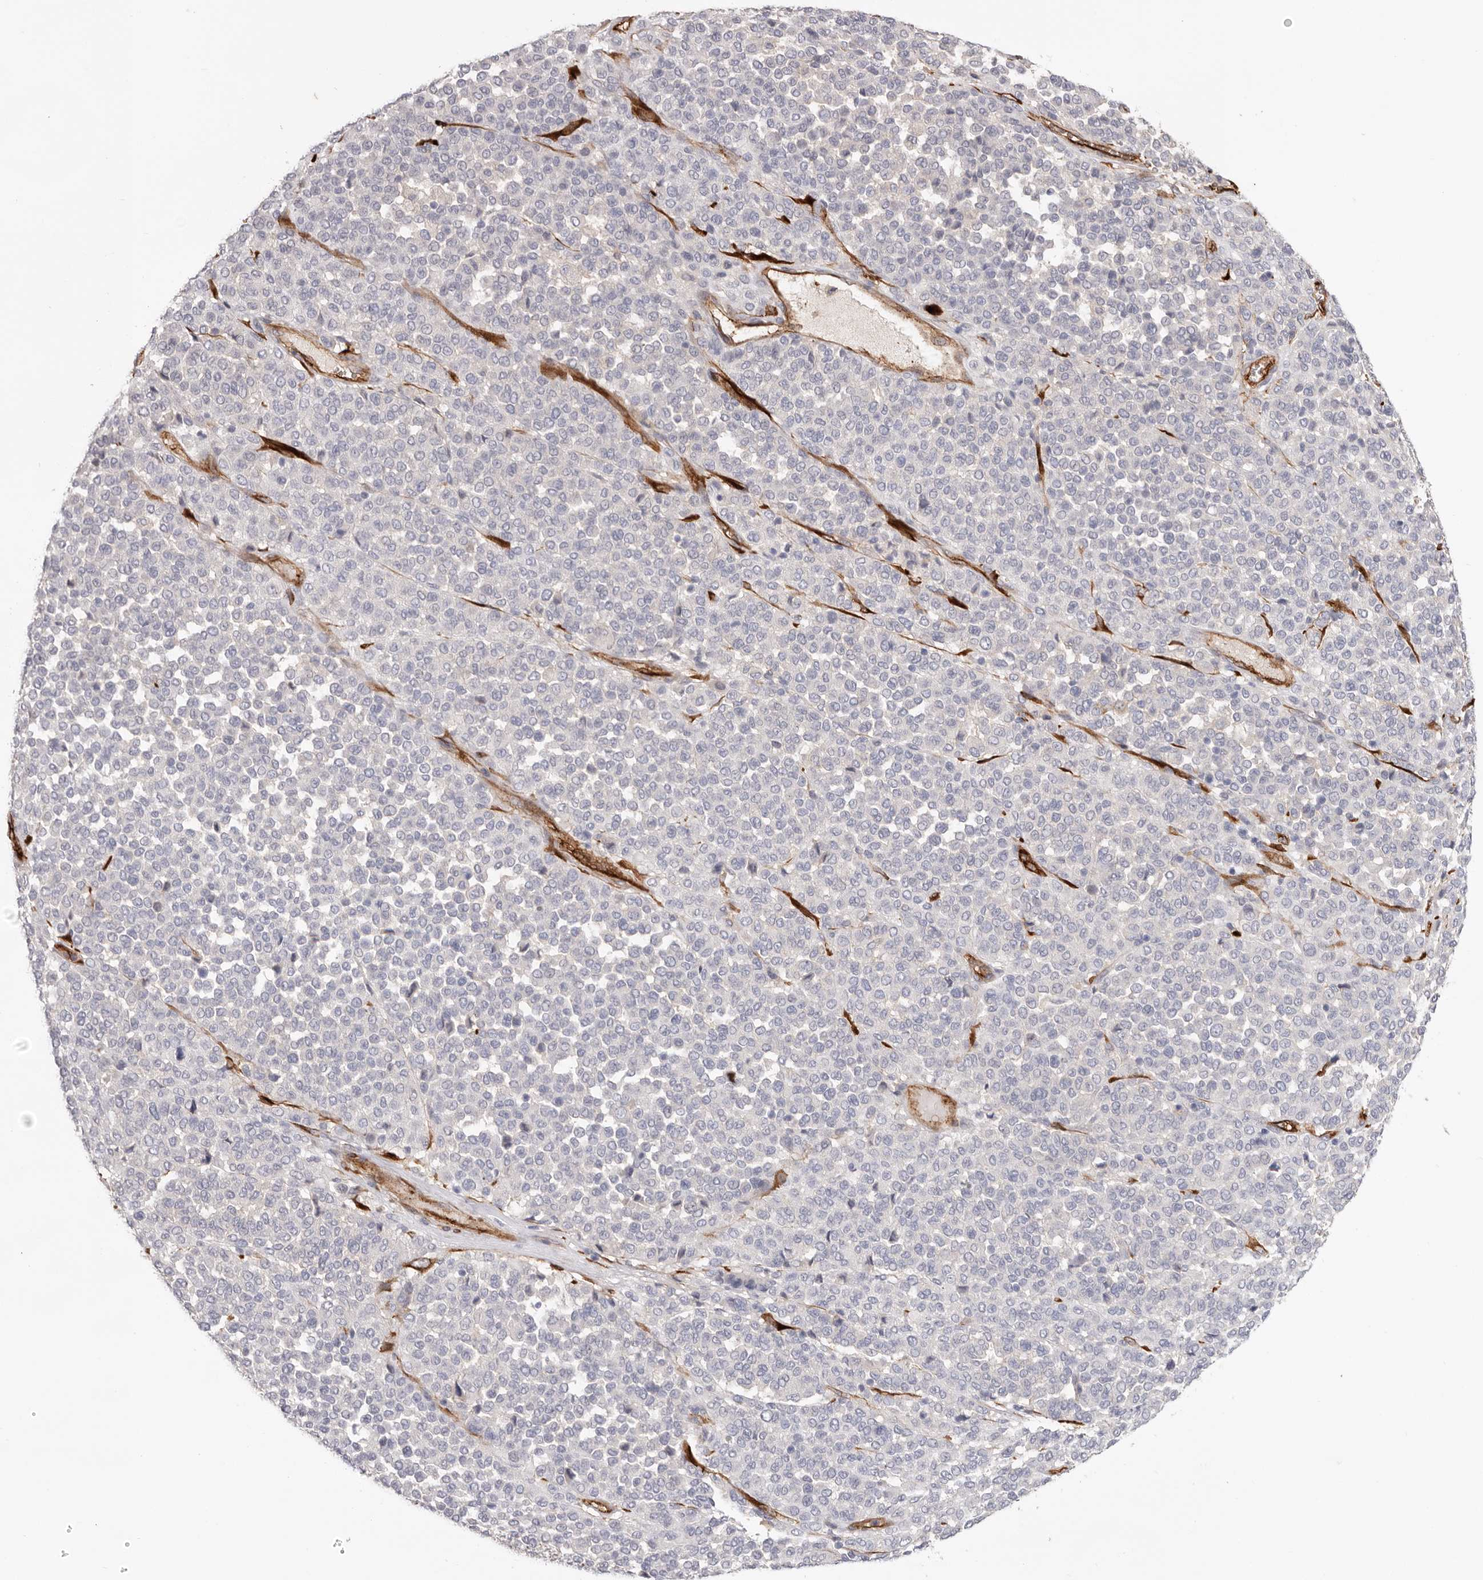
{"staining": {"intensity": "negative", "quantity": "none", "location": "none"}, "tissue": "melanoma", "cell_type": "Tumor cells", "image_type": "cancer", "snomed": [{"axis": "morphology", "description": "Malignant melanoma, Metastatic site"}, {"axis": "topography", "description": "Pancreas"}], "caption": "Tumor cells show no significant protein staining in malignant melanoma (metastatic site). (DAB immunohistochemistry with hematoxylin counter stain).", "gene": "LRRC66", "patient": {"sex": "female", "age": 30}}